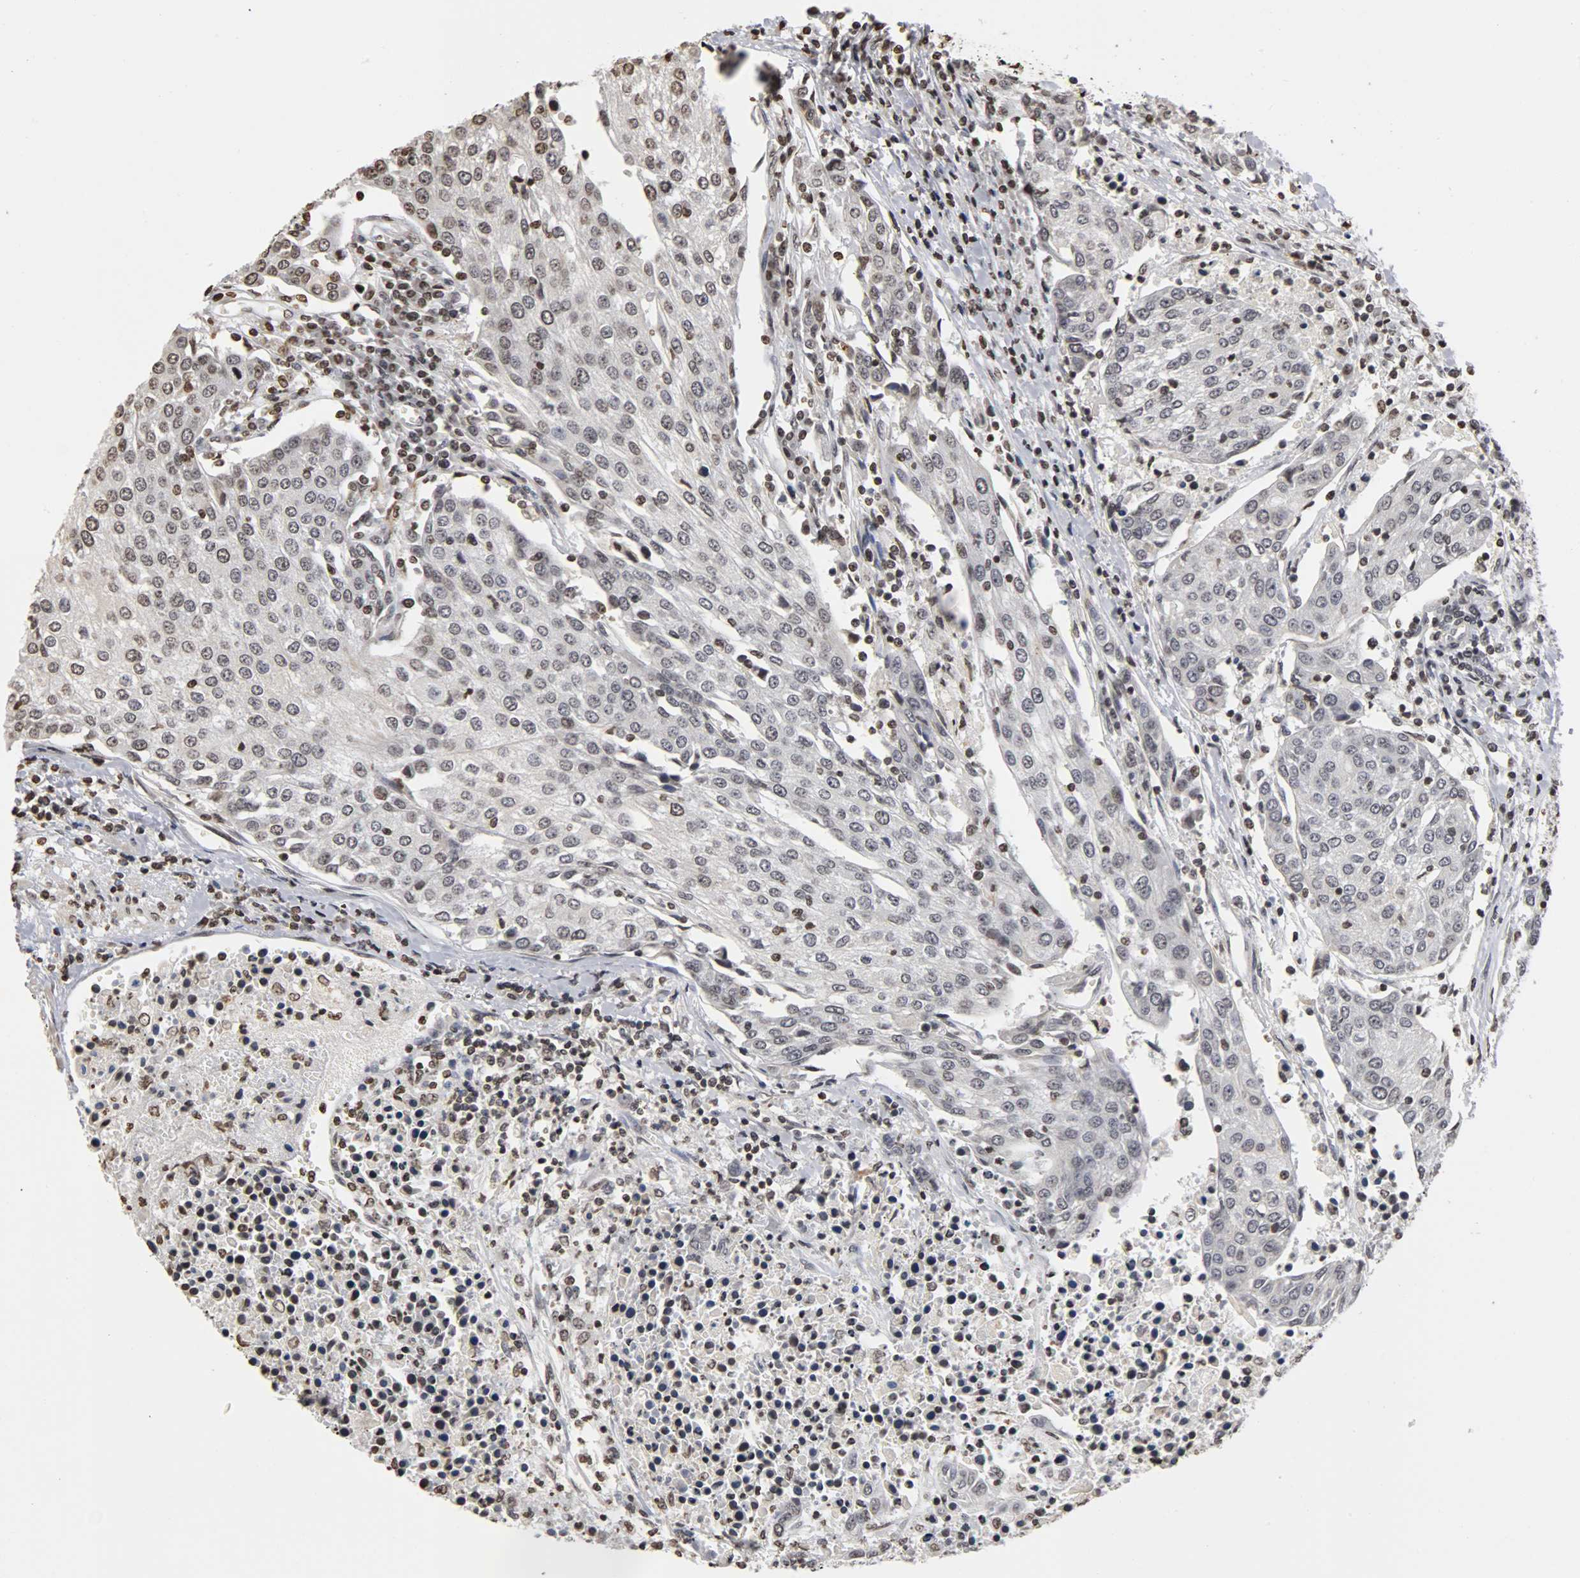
{"staining": {"intensity": "weak", "quantity": "<25%", "location": "nuclear"}, "tissue": "urothelial cancer", "cell_type": "Tumor cells", "image_type": "cancer", "snomed": [{"axis": "morphology", "description": "Urothelial carcinoma, High grade"}, {"axis": "topography", "description": "Urinary bladder"}], "caption": "Human high-grade urothelial carcinoma stained for a protein using IHC demonstrates no expression in tumor cells.", "gene": "ERCC2", "patient": {"sex": "female", "age": 85}}